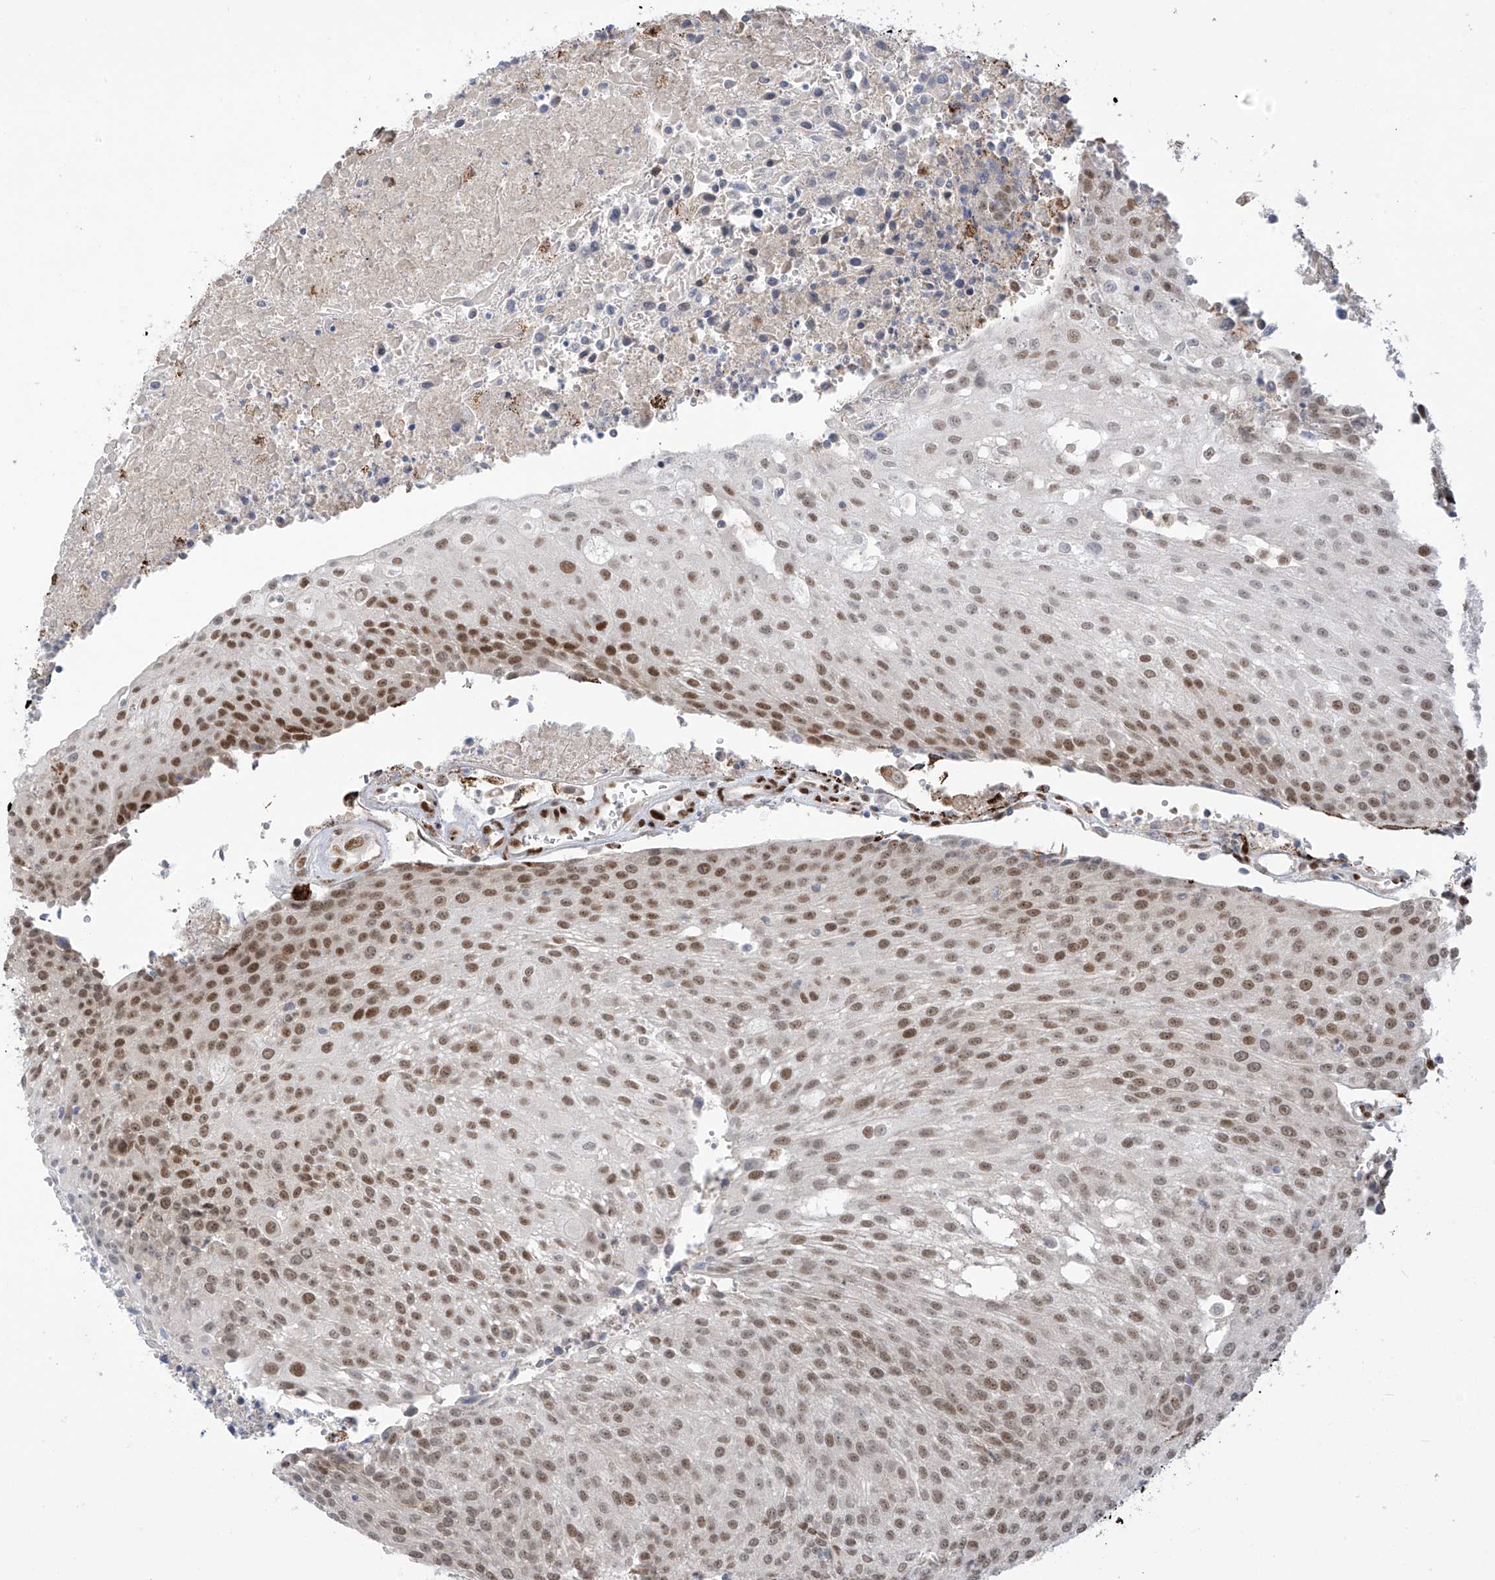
{"staining": {"intensity": "moderate", "quantity": ">75%", "location": "nuclear"}, "tissue": "urothelial cancer", "cell_type": "Tumor cells", "image_type": "cancer", "snomed": [{"axis": "morphology", "description": "Urothelial carcinoma, High grade"}, {"axis": "topography", "description": "Urinary bladder"}], "caption": "A brown stain highlights moderate nuclear expression of a protein in human high-grade urothelial carcinoma tumor cells. (DAB (3,3'-diaminobenzidine) IHC, brown staining for protein, blue staining for nuclei).", "gene": "PM20D2", "patient": {"sex": "female", "age": 85}}